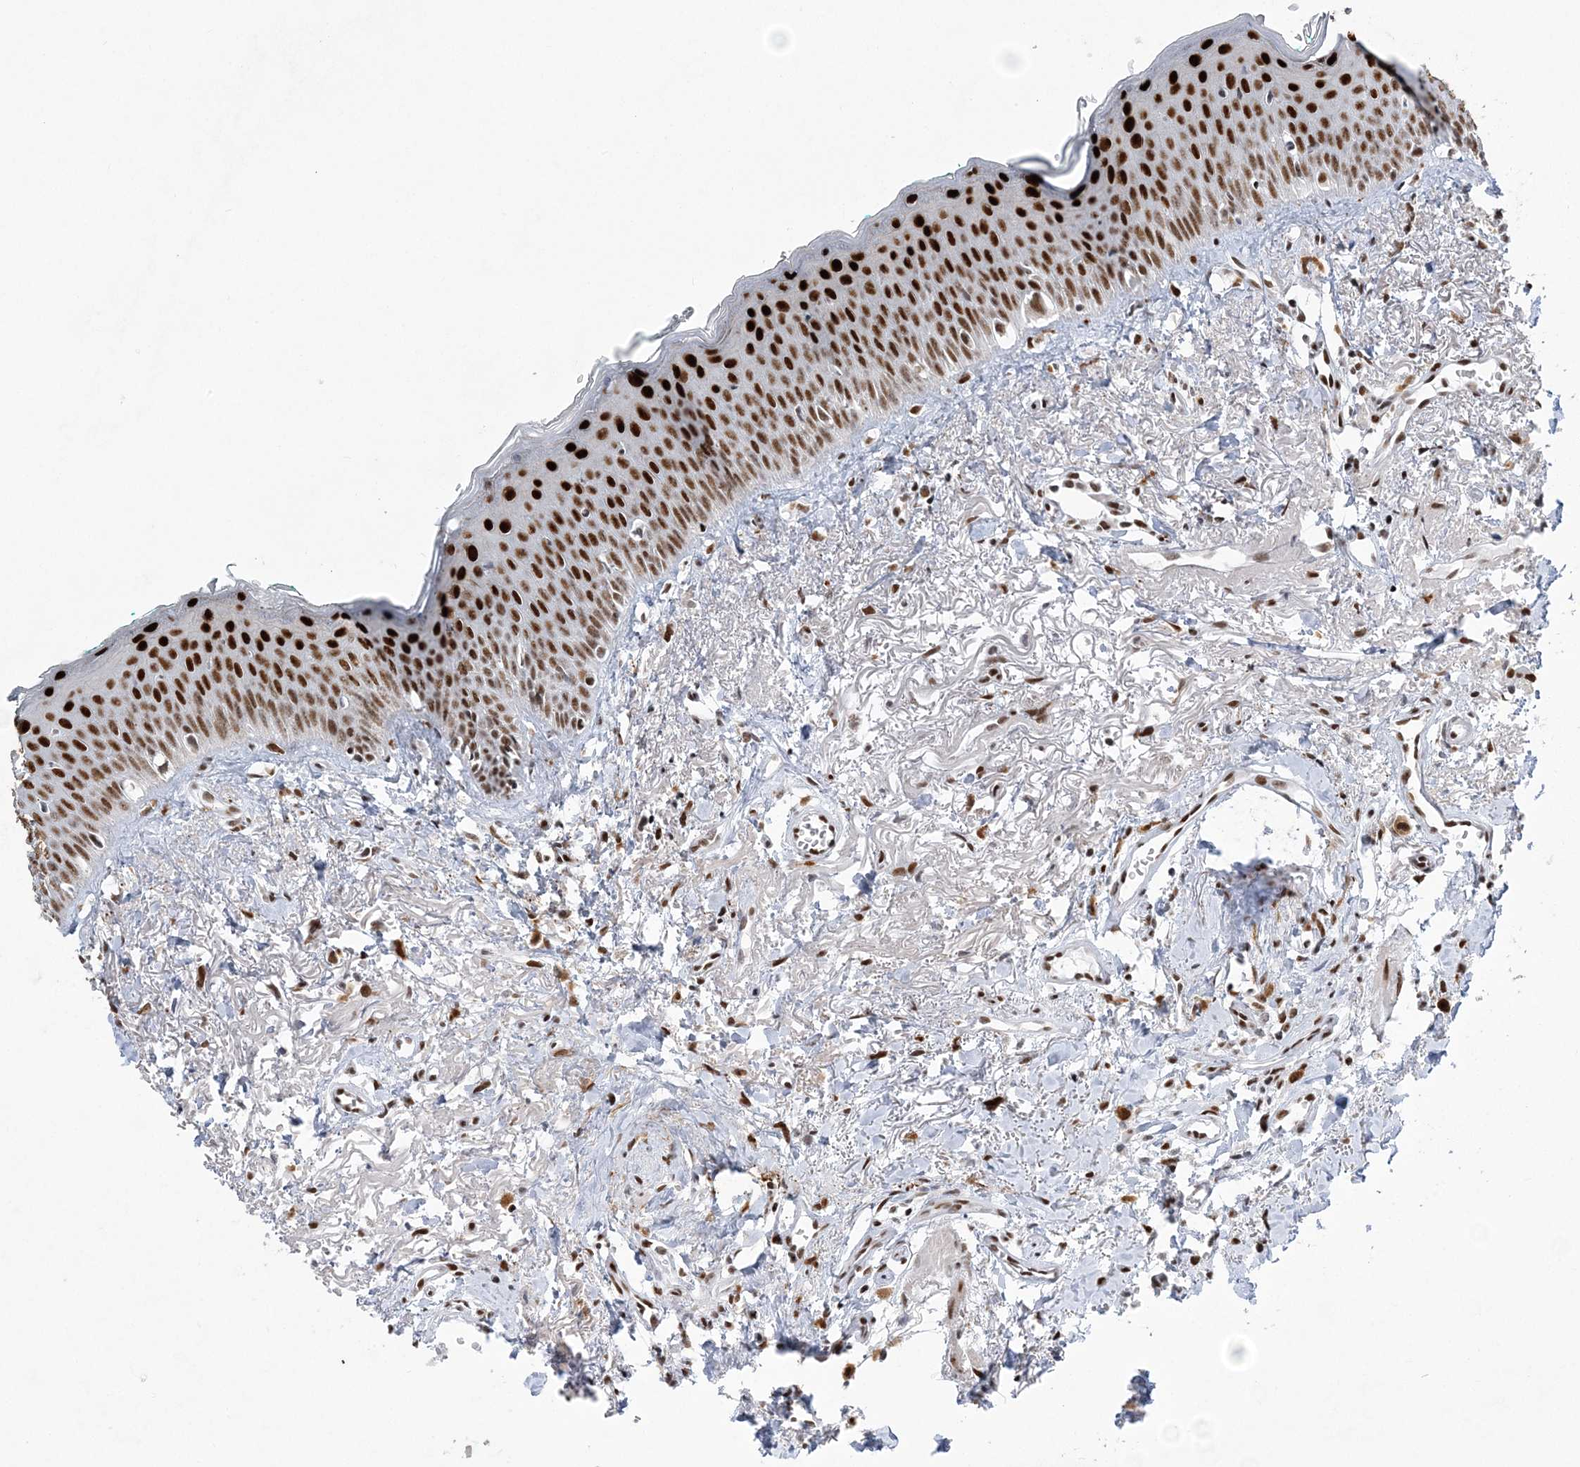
{"staining": {"intensity": "strong", "quantity": ">75%", "location": "nuclear"}, "tissue": "oral mucosa", "cell_type": "Squamous epithelial cells", "image_type": "normal", "snomed": [{"axis": "morphology", "description": "Normal tissue, NOS"}, {"axis": "topography", "description": "Oral tissue"}], "caption": "Immunohistochemical staining of benign oral mucosa reveals high levels of strong nuclear positivity in about >75% of squamous epithelial cells.", "gene": "ZBTB7A", "patient": {"sex": "female", "age": 70}}